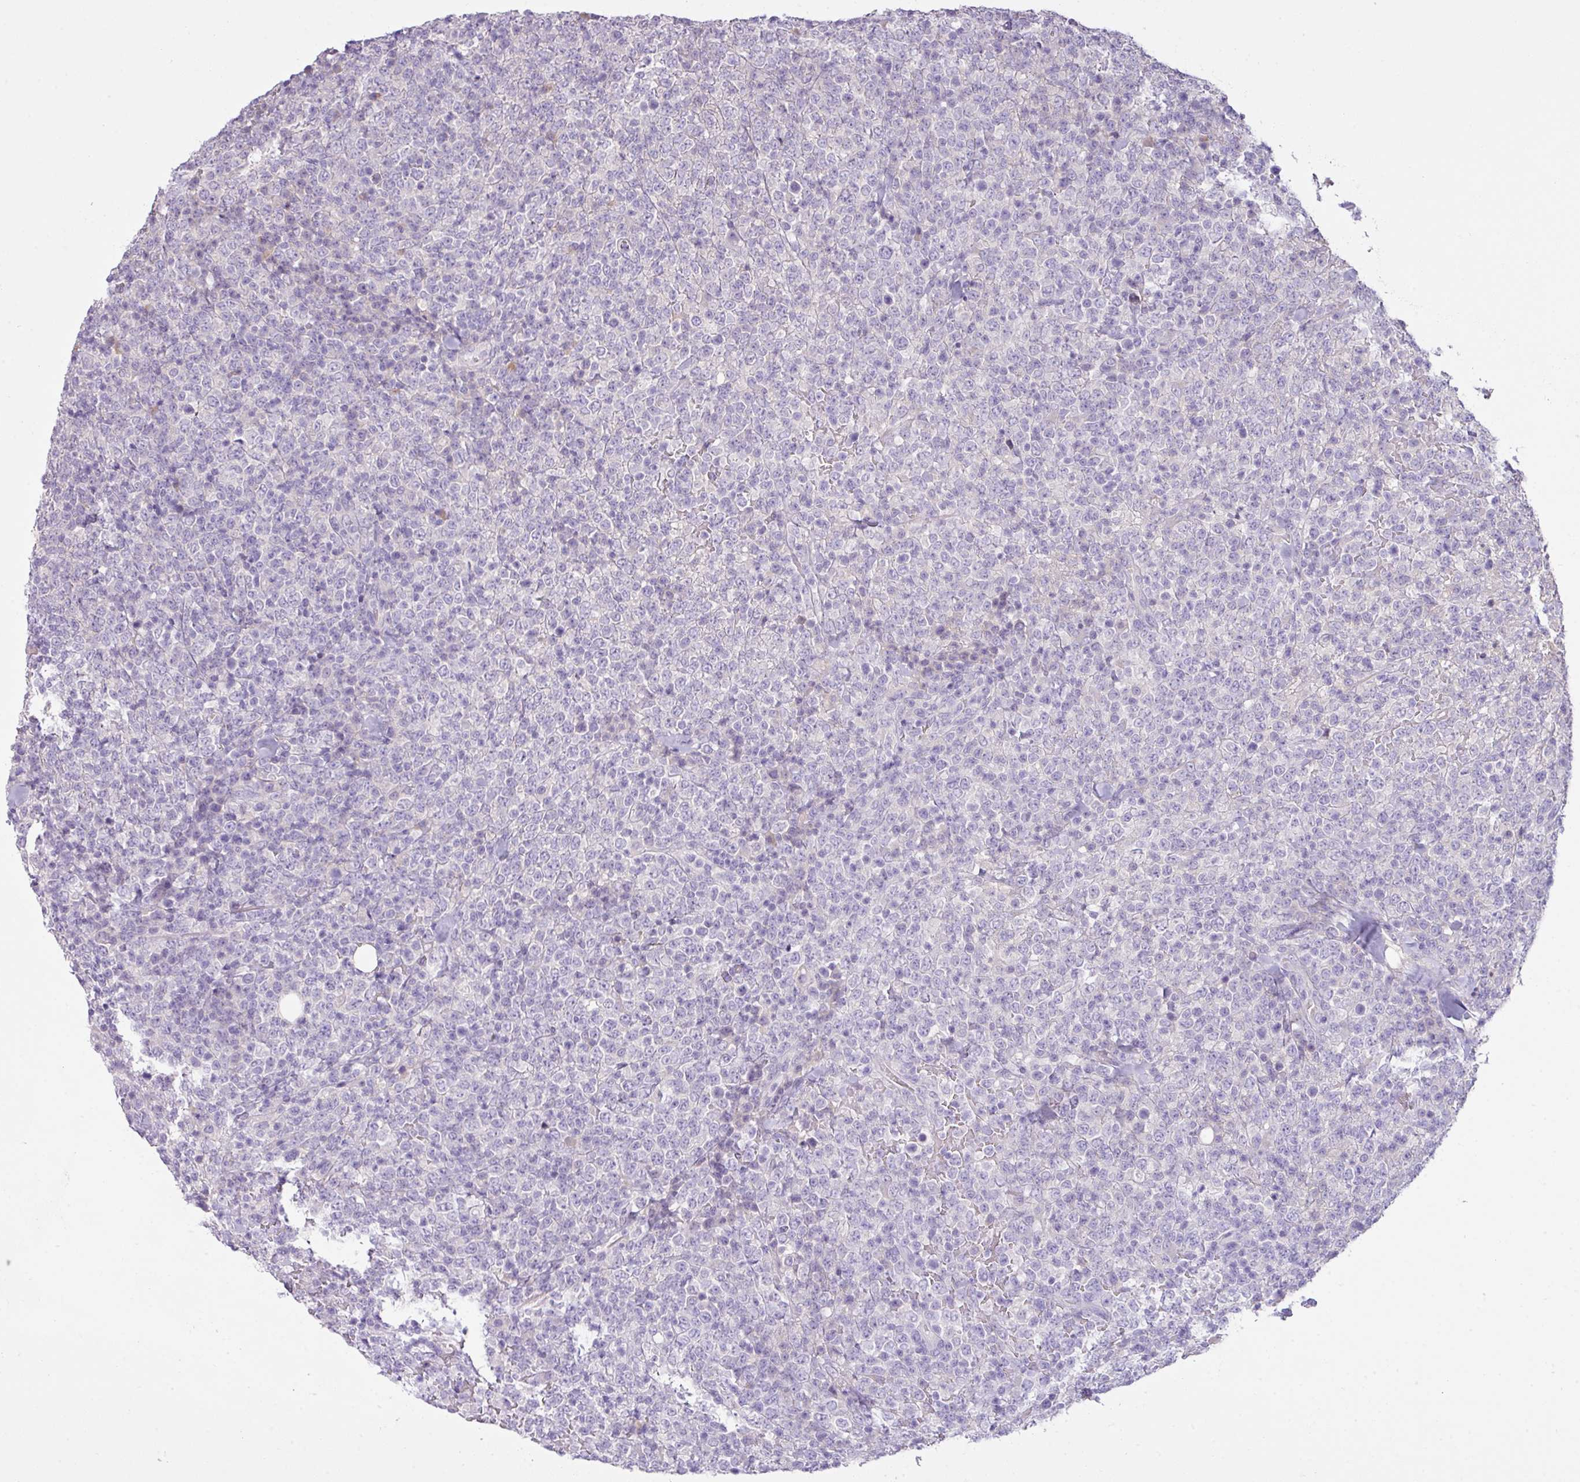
{"staining": {"intensity": "negative", "quantity": "none", "location": "none"}, "tissue": "lymphoma", "cell_type": "Tumor cells", "image_type": "cancer", "snomed": [{"axis": "morphology", "description": "Malignant lymphoma, non-Hodgkin's type, High grade"}, {"axis": "topography", "description": "Colon"}], "caption": "Tumor cells are negative for protein expression in human lymphoma.", "gene": "OR6C6", "patient": {"sex": "female", "age": 53}}